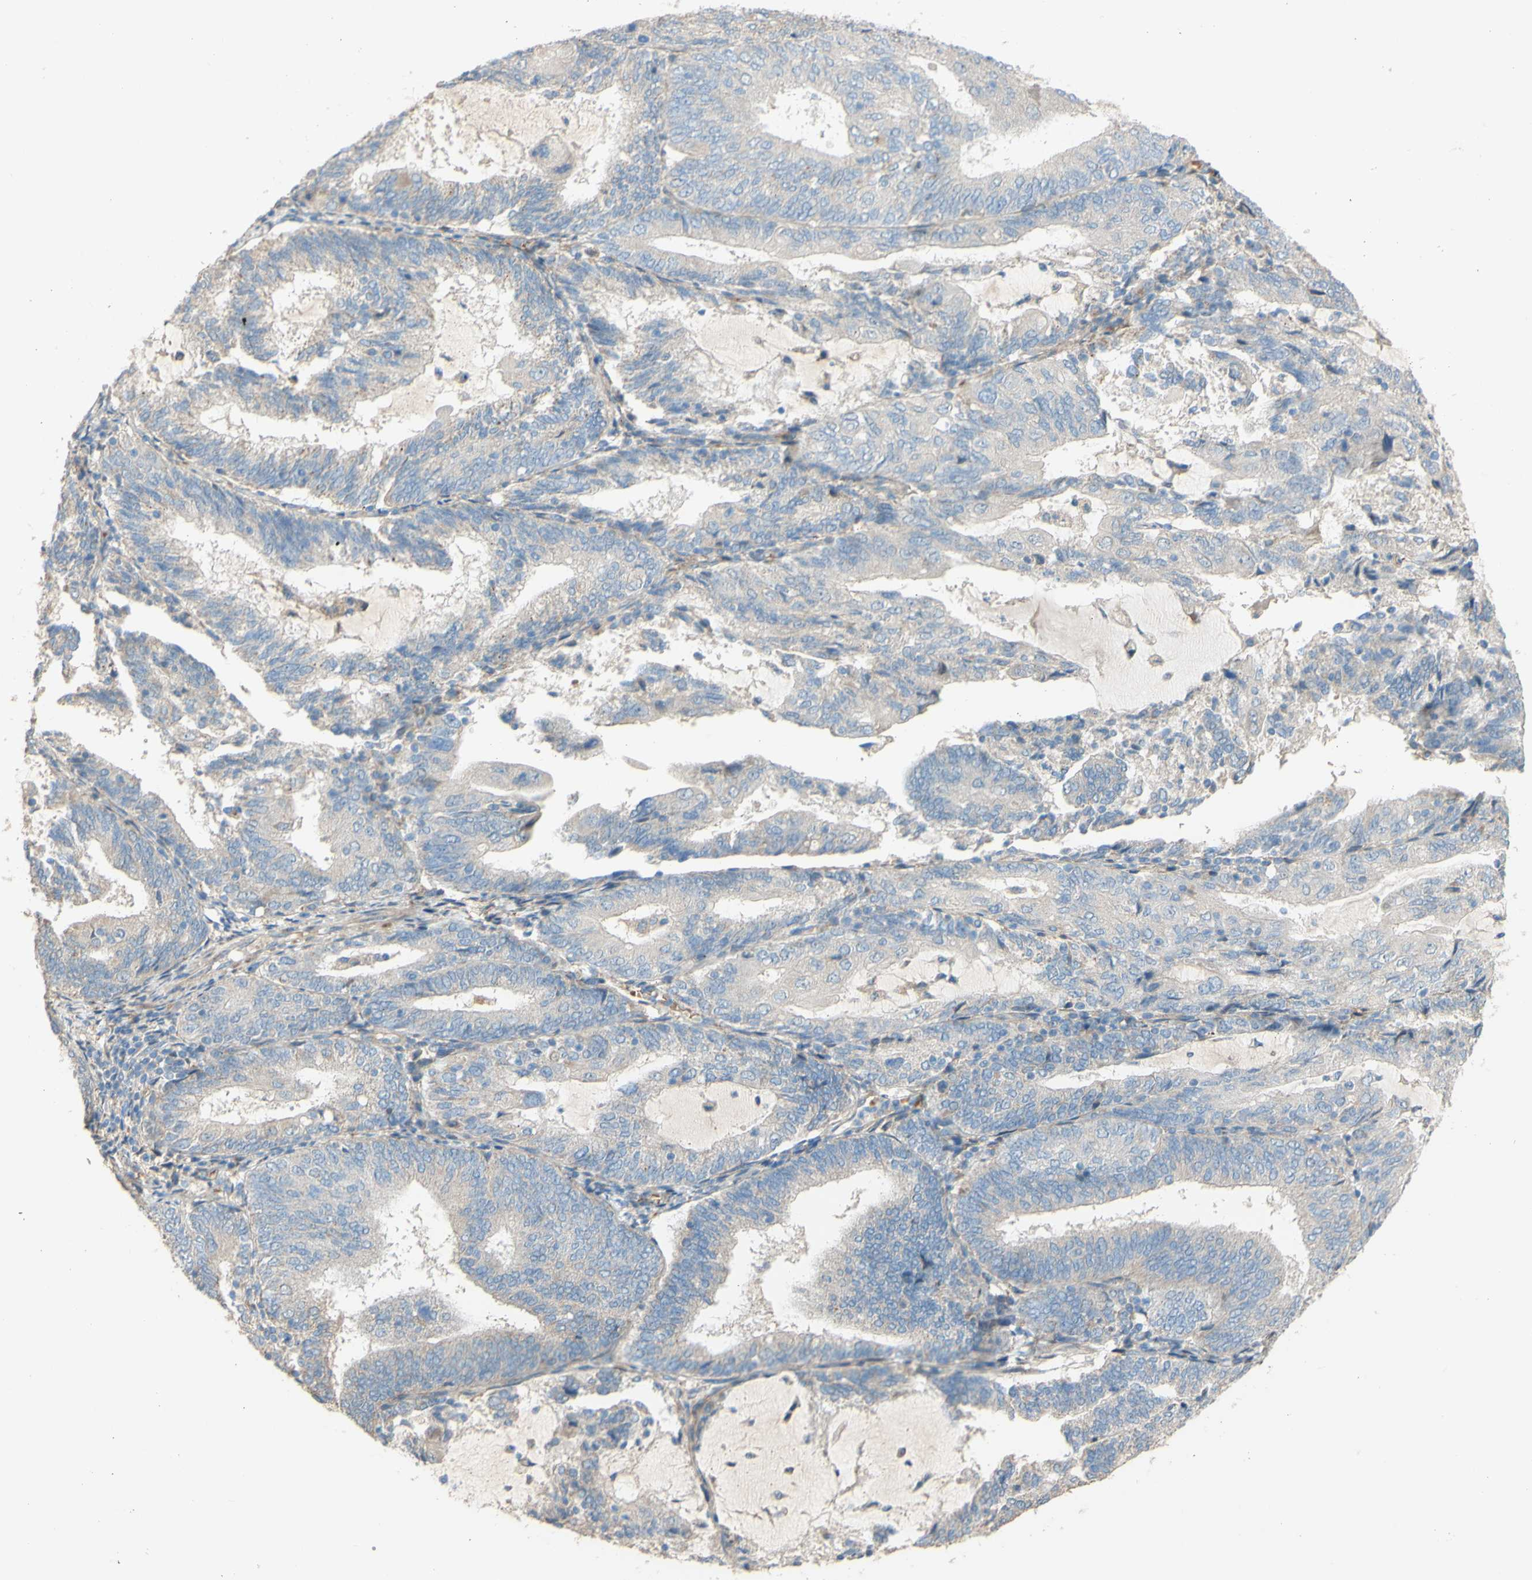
{"staining": {"intensity": "negative", "quantity": "none", "location": "none"}, "tissue": "endometrial cancer", "cell_type": "Tumor cells", "image_type": "cancer", "snomed": [{"axis": "morphology", "description": "Adenocarcinoma, NOS"}, {"axis": "topography", "description": "Endometrium"}], "caption": "This histopathology image is of adenocarcinoma (endometrial) stained with immunohistochemistry (IHC) to label a protein in brown with the nuclei are counter-stained blue. There is no staining in tumor cells.", "gene": "DKK3", "patient": {"sex": "female", "age": 81}}